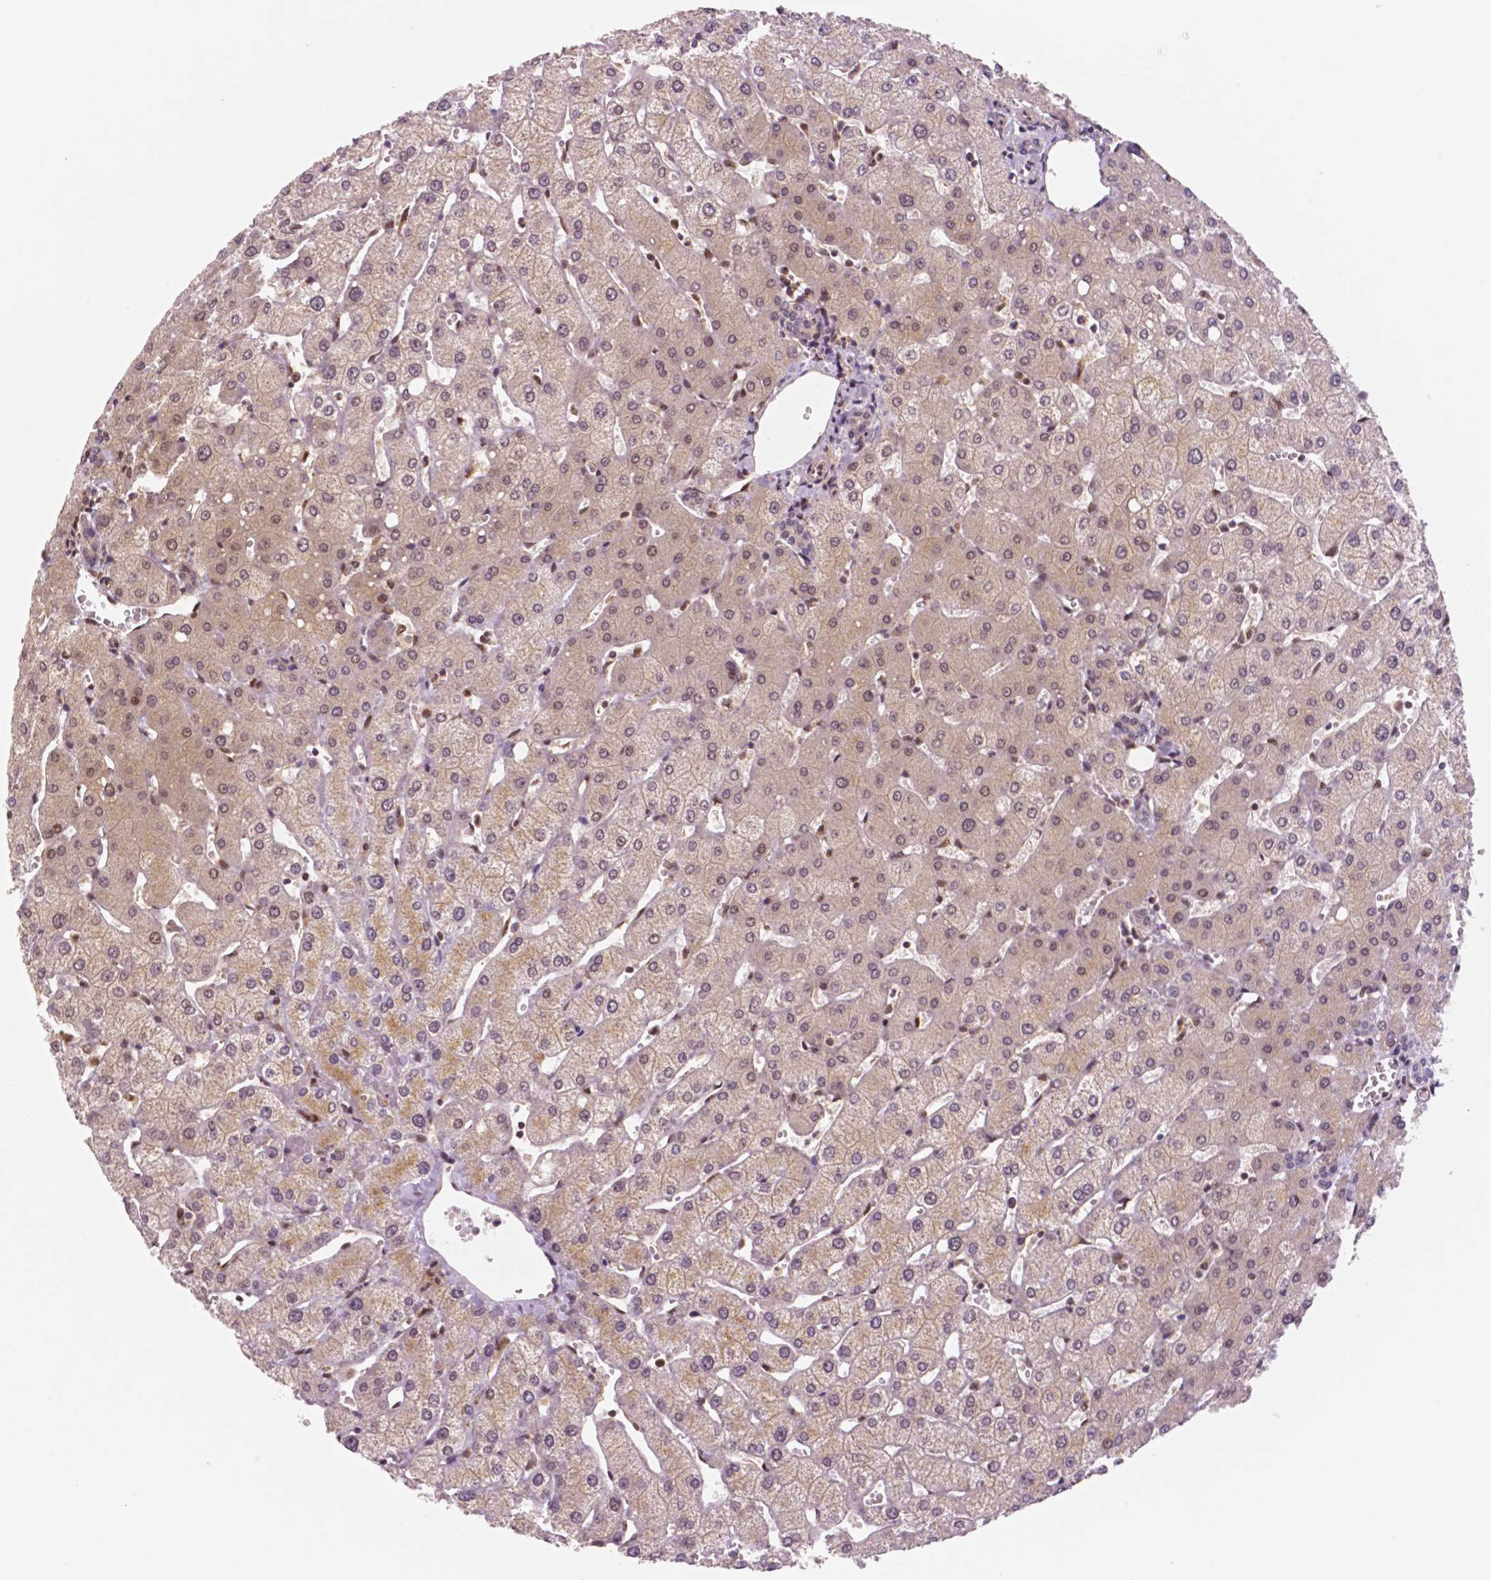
{"staining": {"intensity": "negative", "quantity": "none", "location": "none"}, "tissue": "liver", "cell_type": "Cholangiocytes", "image_type": "normal", "snomed": [{"axis": "morphology", "description": "Normal tissue, NOS"}, {"axis": "topography", "description": "Liver"}], "caption": "There is no significant staining in cholangiocytes of liver. (DAB immunohistochemistry (IHC) with hematoxylin counter stain).", "gene": "STAT3", "patient": {"sex": "female", "age": 54}}